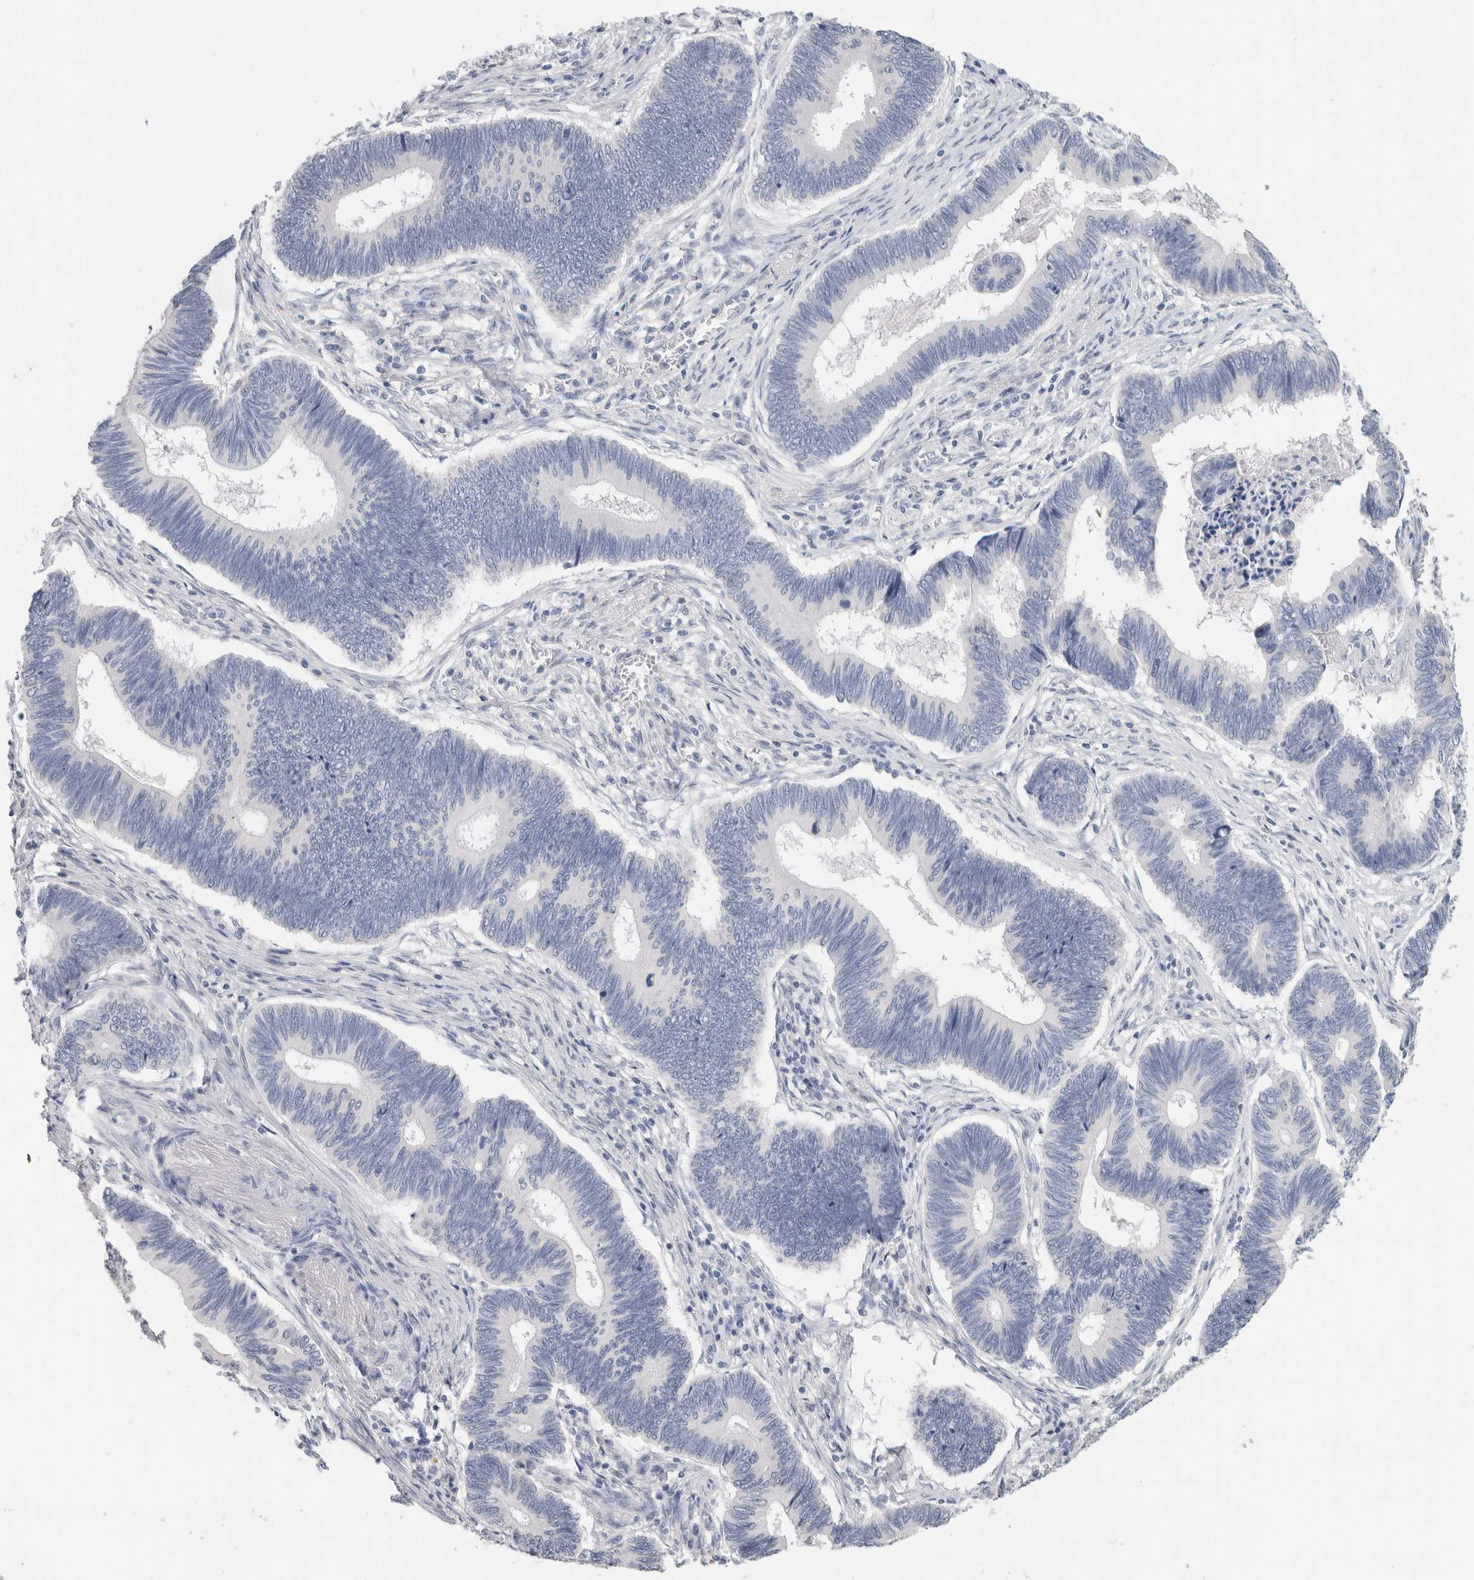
{"staining": {"intensity": "negative", "quantity": "none", "location": "none"}, "tissue": "pancreatic cancer", "cell_type": "Tumor cells", "image_type": "cancer", "snomed": [{"axis": "morphology", "description": "Adenocarcinoma, NOS"}, {"axis": "topography", "description": "Pancreas"}], "caption": "This is an immunohistochemistry (IHC) image of human pancreatic adenocarcinoma. There is no positivity in tumor cells.", "gene": "BCAN", "patient": {"sex": "female", "age": 70}}